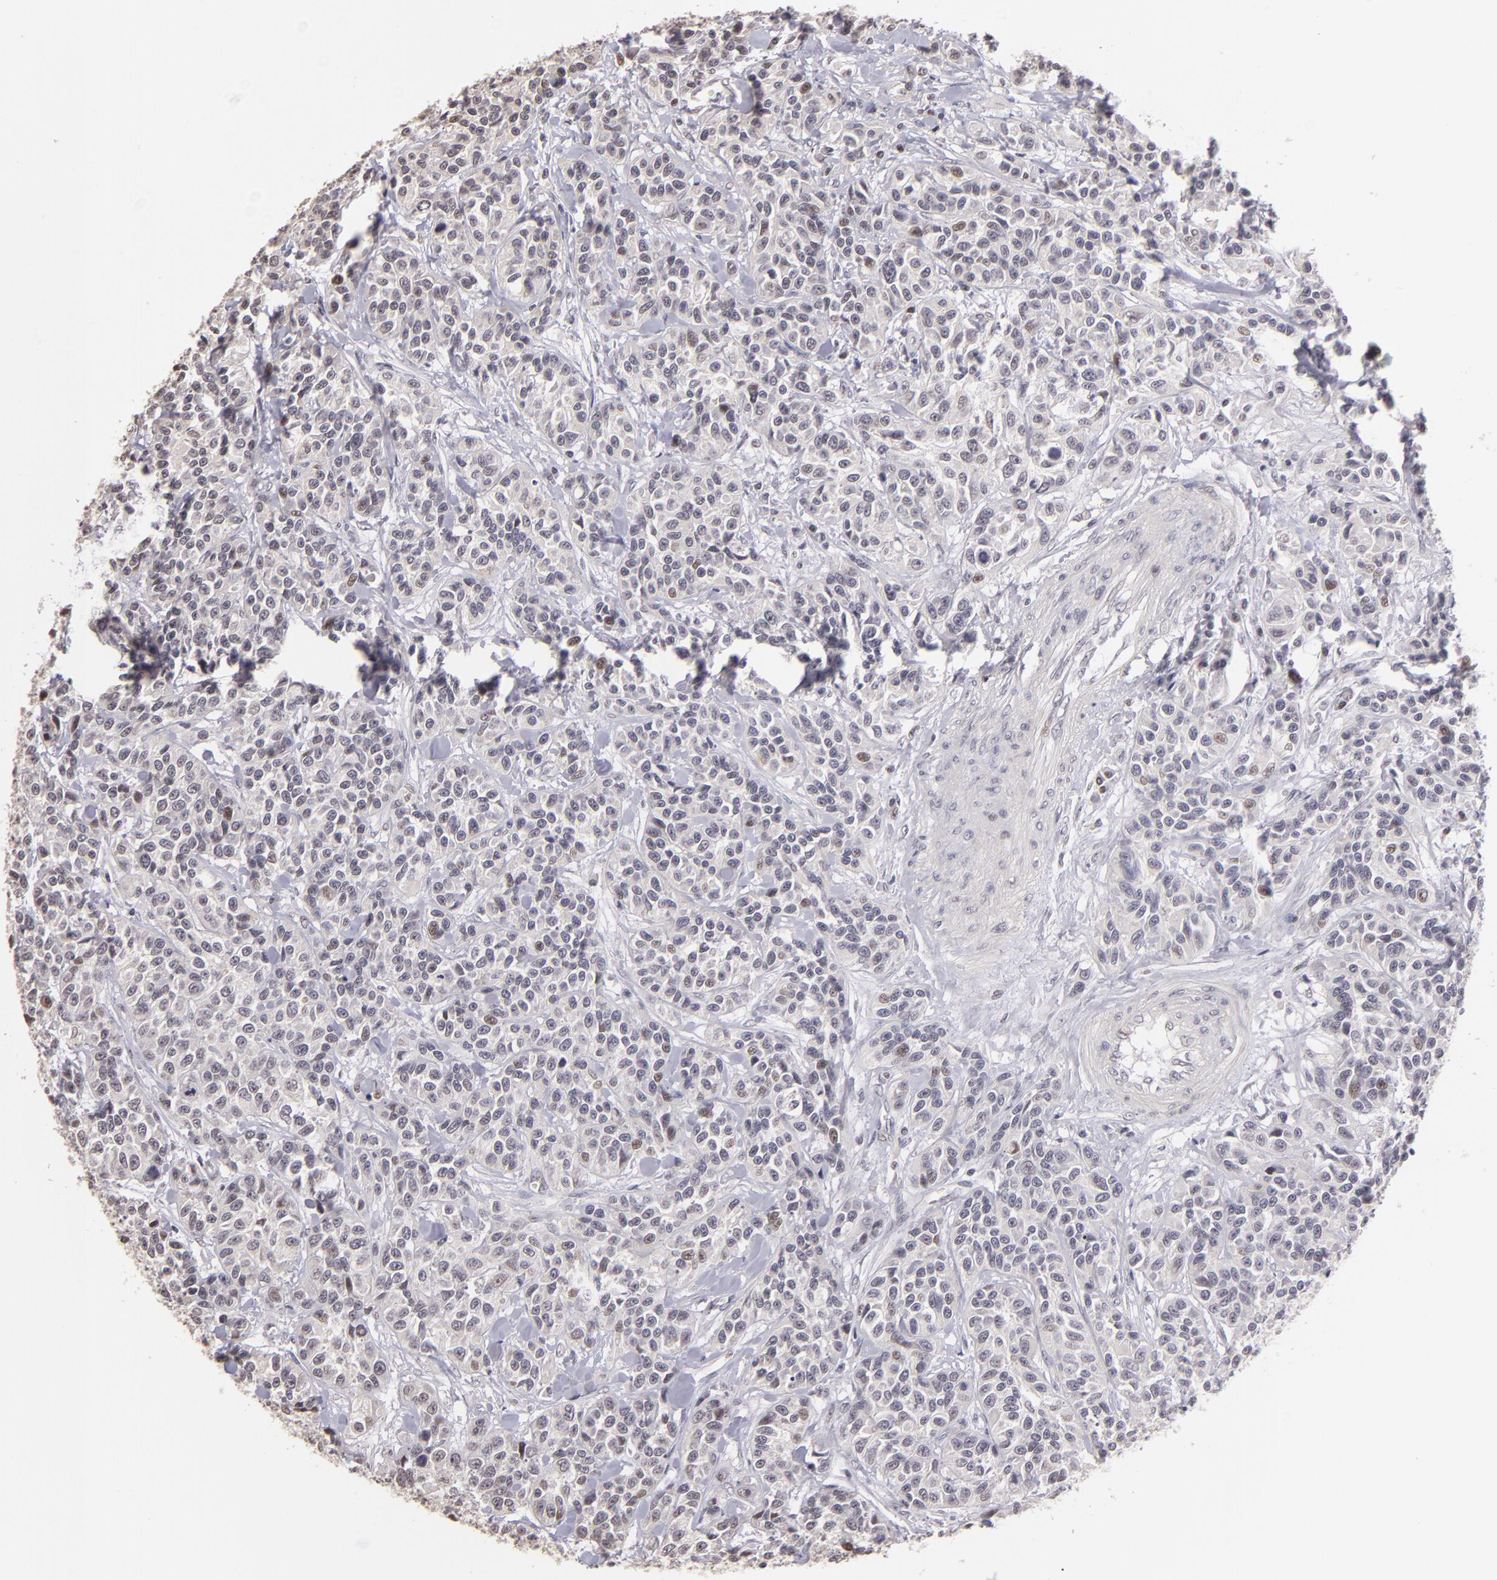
{"staining": {"intensity": "weak", "quantity": "<25%", "location": "nuclear"}, "tissue": "urothelial cancer", "cell_type": "Tumor cells", "image_type": "cancer", "snomed": [{"axis": "morphology", "description": "Urothelial carcinoma, High grade"}, {"axis": "topography", "description": "Urinary bladder"}], "caption": "Histopathology image shows no significant protein staining in tumor cells of urothelial carcinoma (high-grade).", "gene": "RARB", "patient": {"sex": "female", "age": 81}}